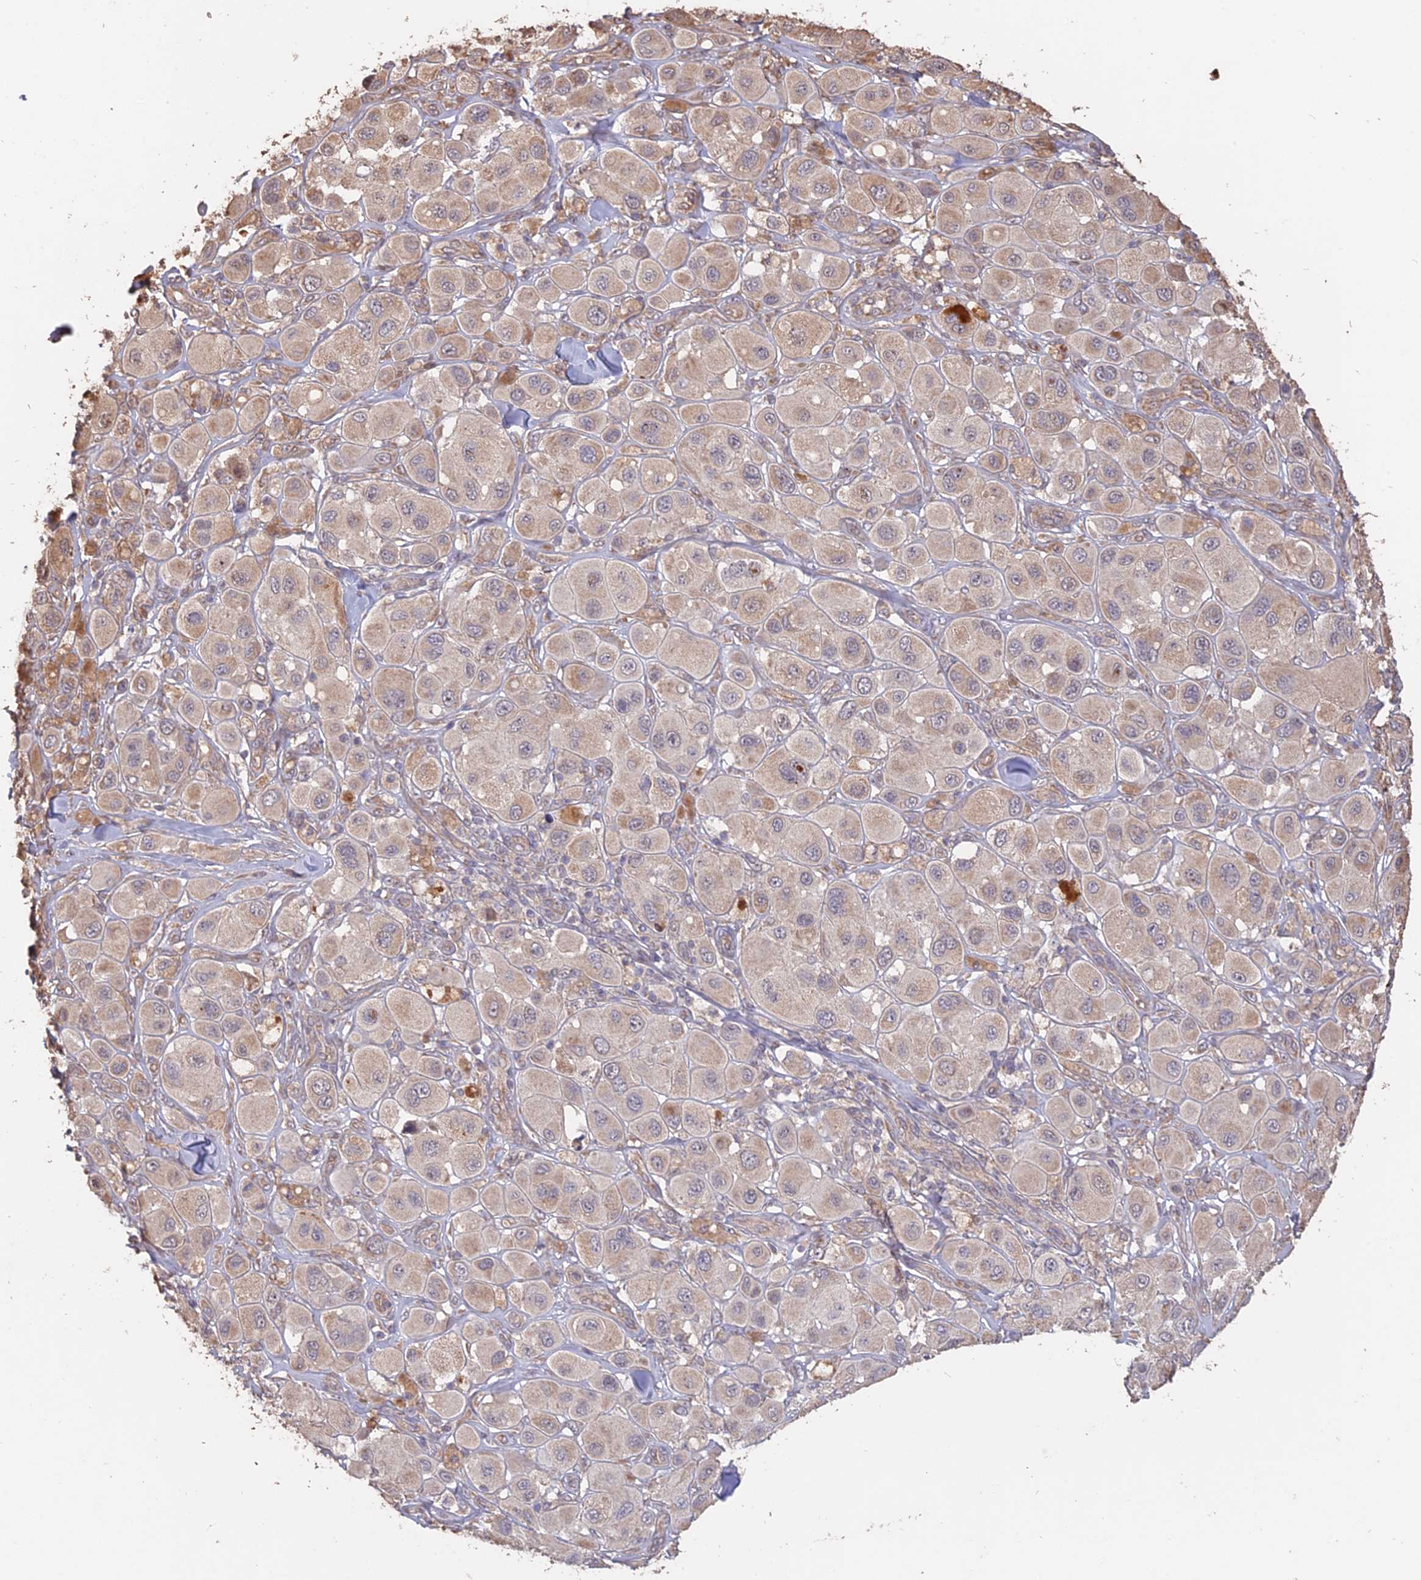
{"staining": {"intensity": "weak", "quantity": "25%-75%", "location": "cytoplasmic/membranous"}, "tissue": "melanoma", "cell_type": "Tumor cells", "image_type": "cancer", "snomed": [{"axis": "morphology", "description": "Malignant melanoma, Metastatic site"}, {"axis": "topography", "description": "Skin"}], "caption": "Weak cytoplasmic/membranous expression is appreciated in about 25%-75% of tumor cells in melanoma.", "gene": "LAYN", "patient": {"sex": "male", "age": 41}}